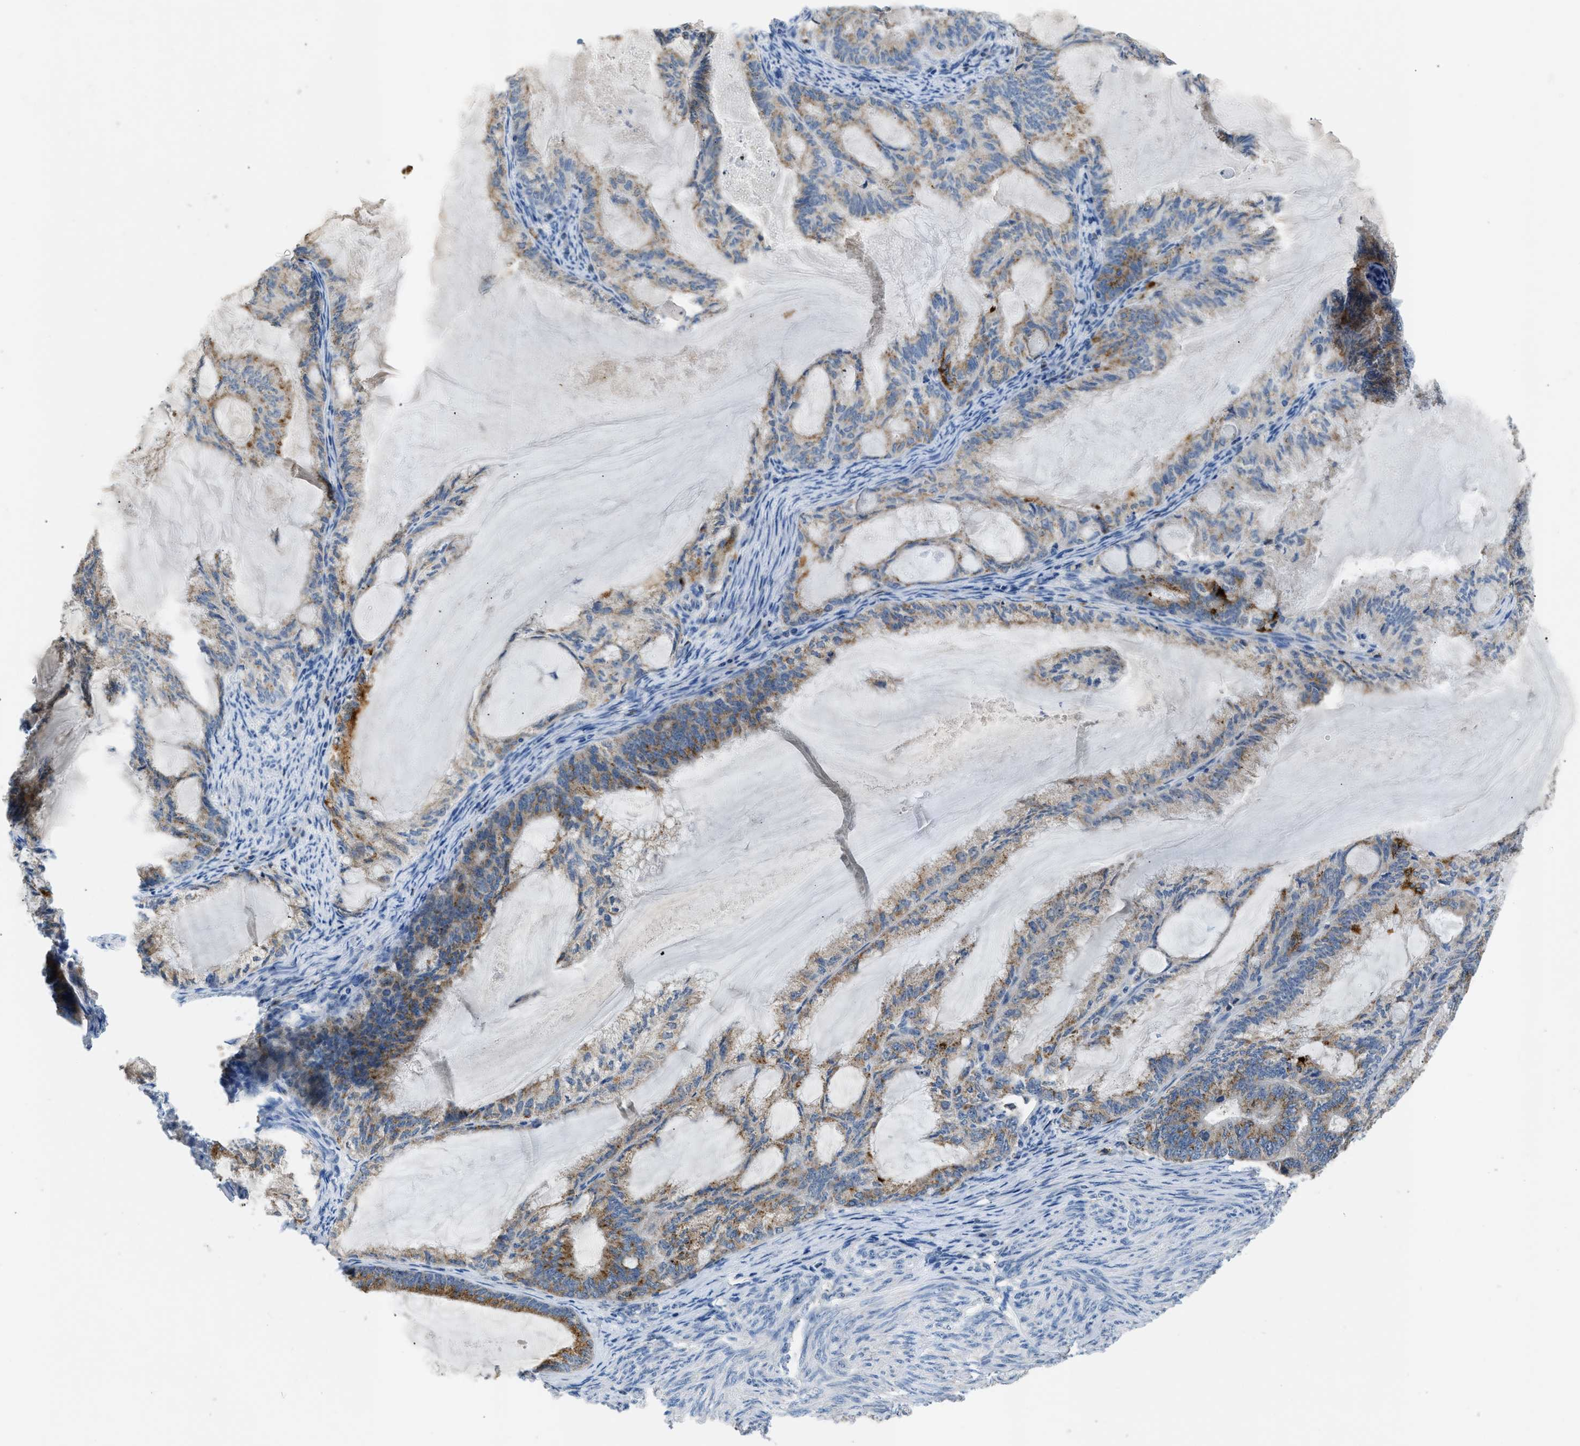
{"staining": {"intensity": "moderate", "quantity": ">75%", "location": "cytoplasmic/membranous"}, "tissue": "endometrial cancer", "cell_type": "Tumor cells", "image_type": "cancer", "snomed": [{"axis": "morphology", "description": "Adenocarcinoma, NOS"}, {"axis": "topography", "description": "Endometrium"}], "caption": "Human endometrial adenocarcinoma stained for a protein (brown) exhibits moderate cytoplasmic/membranous positive staining in about >75% of tumor cells.", "gene": "TOMM34", "patient": {"sex": "female", "age": 86}}